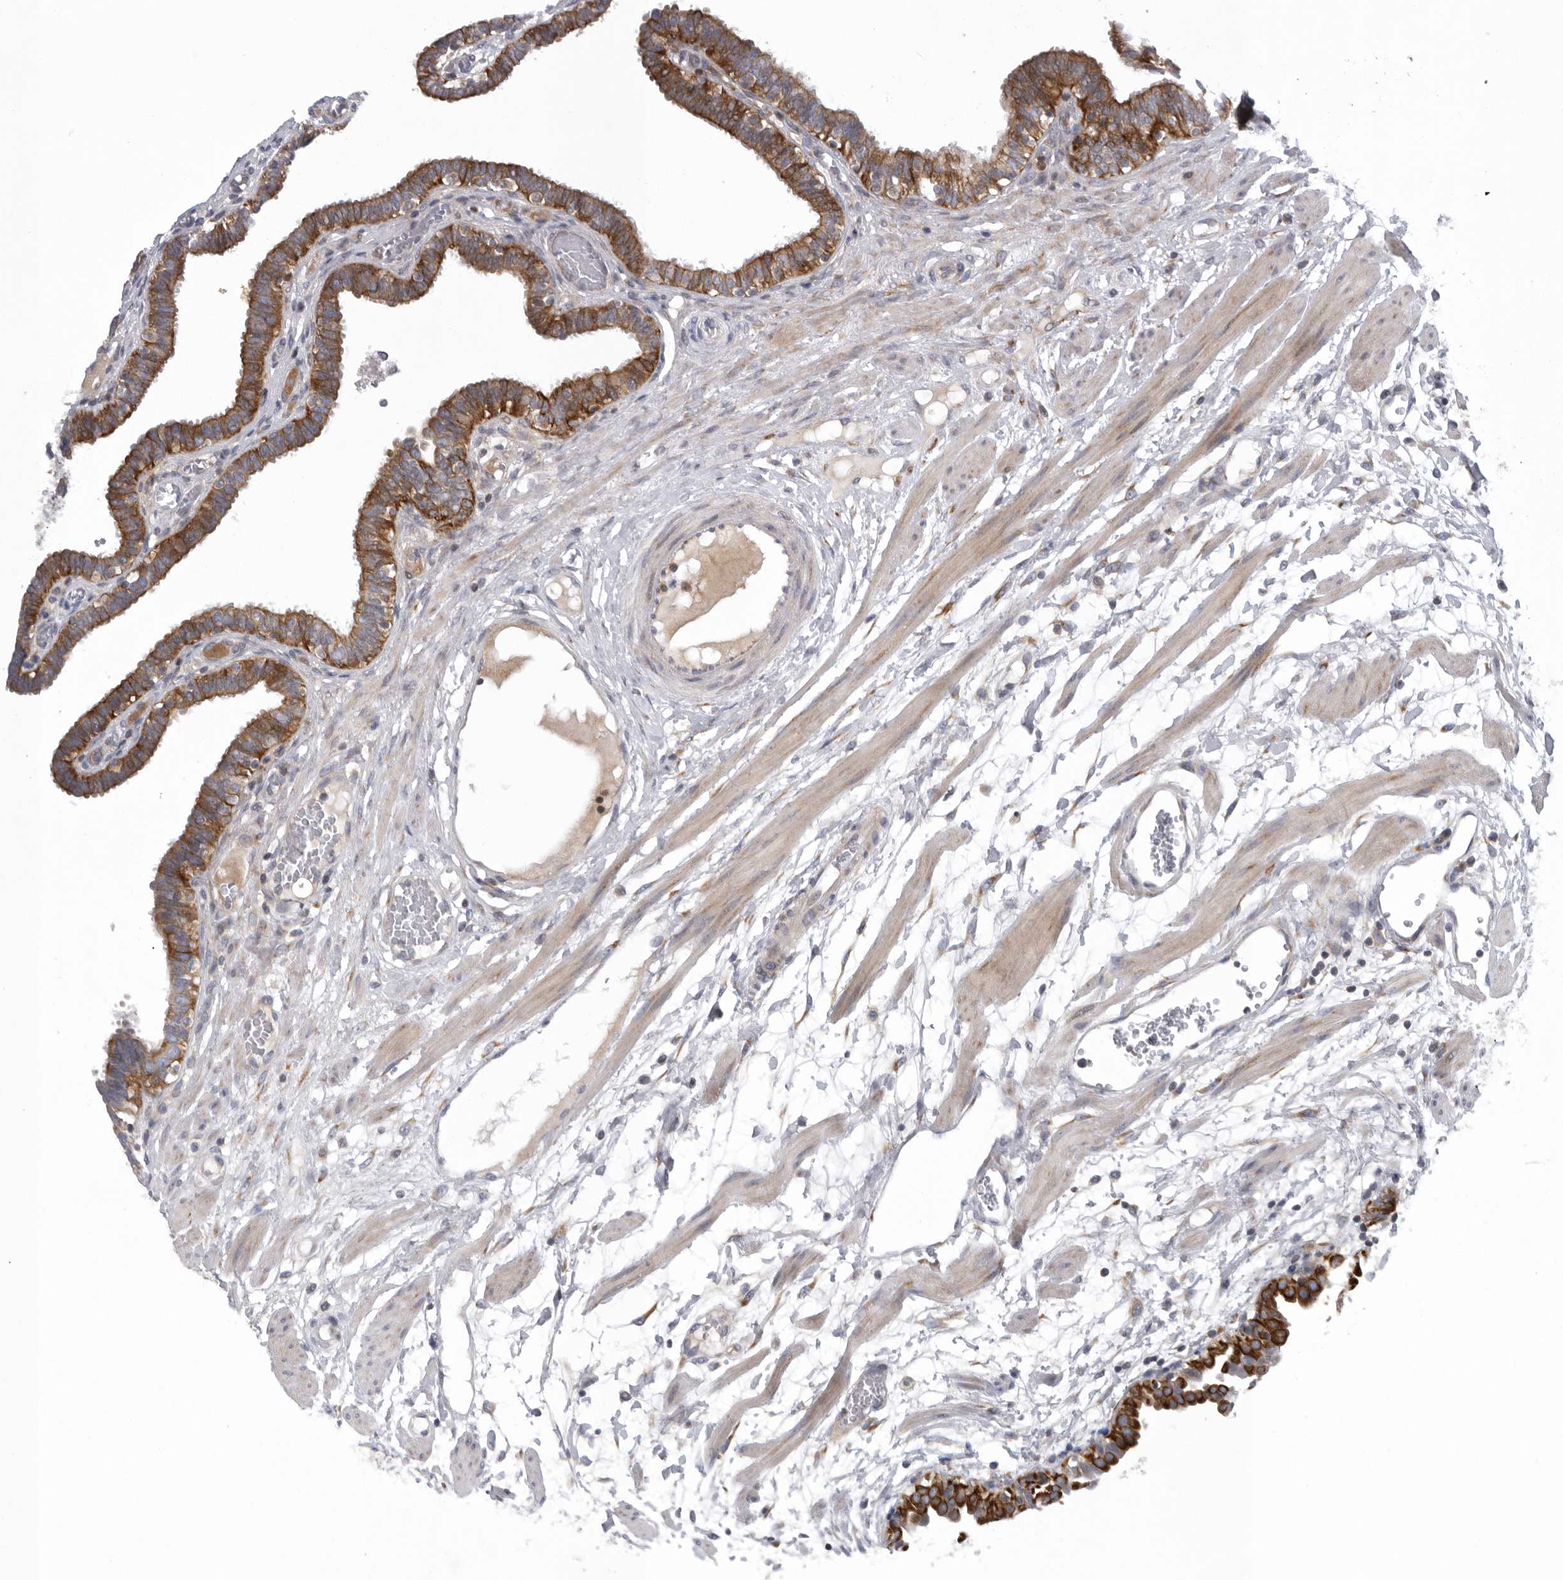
{"staining": {"intensity": "moderate", "quantity": ">75%", "location": "cytoplasmic/membranous"}, "tissue": "fallopian tube", "cell_type": "Glandular cells", "image_type": "normal", "snomed": [{"axis": "morphology", "description": "Normal tissue, NOS"}, {"axis": "topography", "description": "Fallopian tube"}, {"axis": "topography", "description": "Placenta"}], "caption": "DAB (3,3'-diaminobenzidine) immunohistochemical staining of unremarkable human fallopian tube demonstrates moderate cytoplasmic/membranous protein staining in approximately >75% of glandular cells. Nuclei are stained in blue.", "gene": "USP24", "patient": {"sex": "female", "age": 32}}